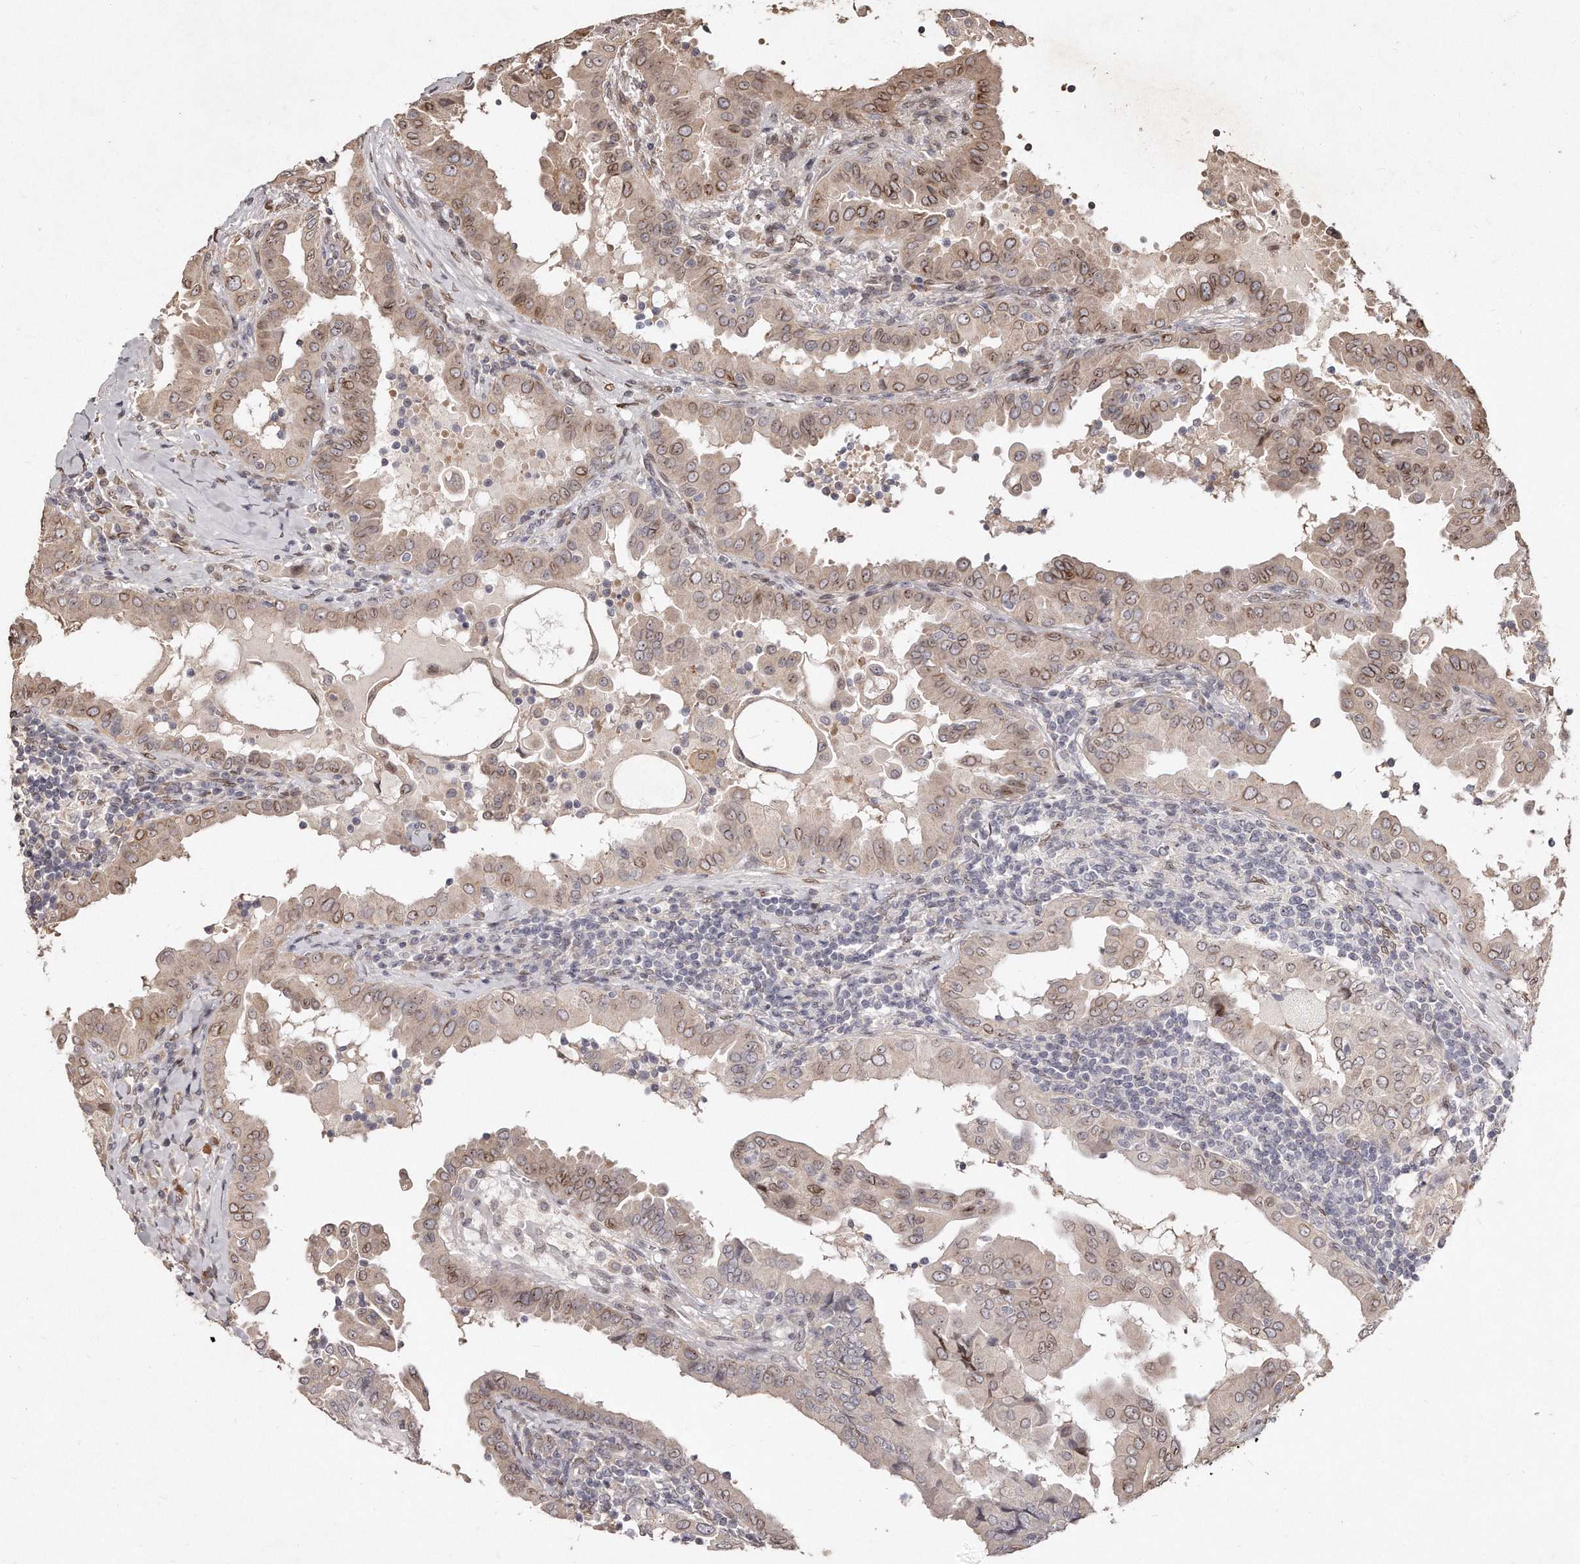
{"staining": {"intensity": "moderate", "quantity": "25%-75%", "location": "cytoplasmic/membranous,nuclear"}, "tissue": "thyroid cancer", "cell_type": "Tumor cells", "image_type": "cancer", "snomed": [{"axis": "morphology", "description": "Papillary adenocarcinoma, NOS"}, {"axis": "topography", "description": "Thyroid gland"}], "caption": "This histopathology image reveals IHC staining of human thyroid papillary adenocarcinoma, with medium moderate cytoplasmic/membranous and nuclear expression in approximately 25%-75% of tumor cells.", "gene": "HASPIN", "patient": {"sex": "male", "age": 33}}